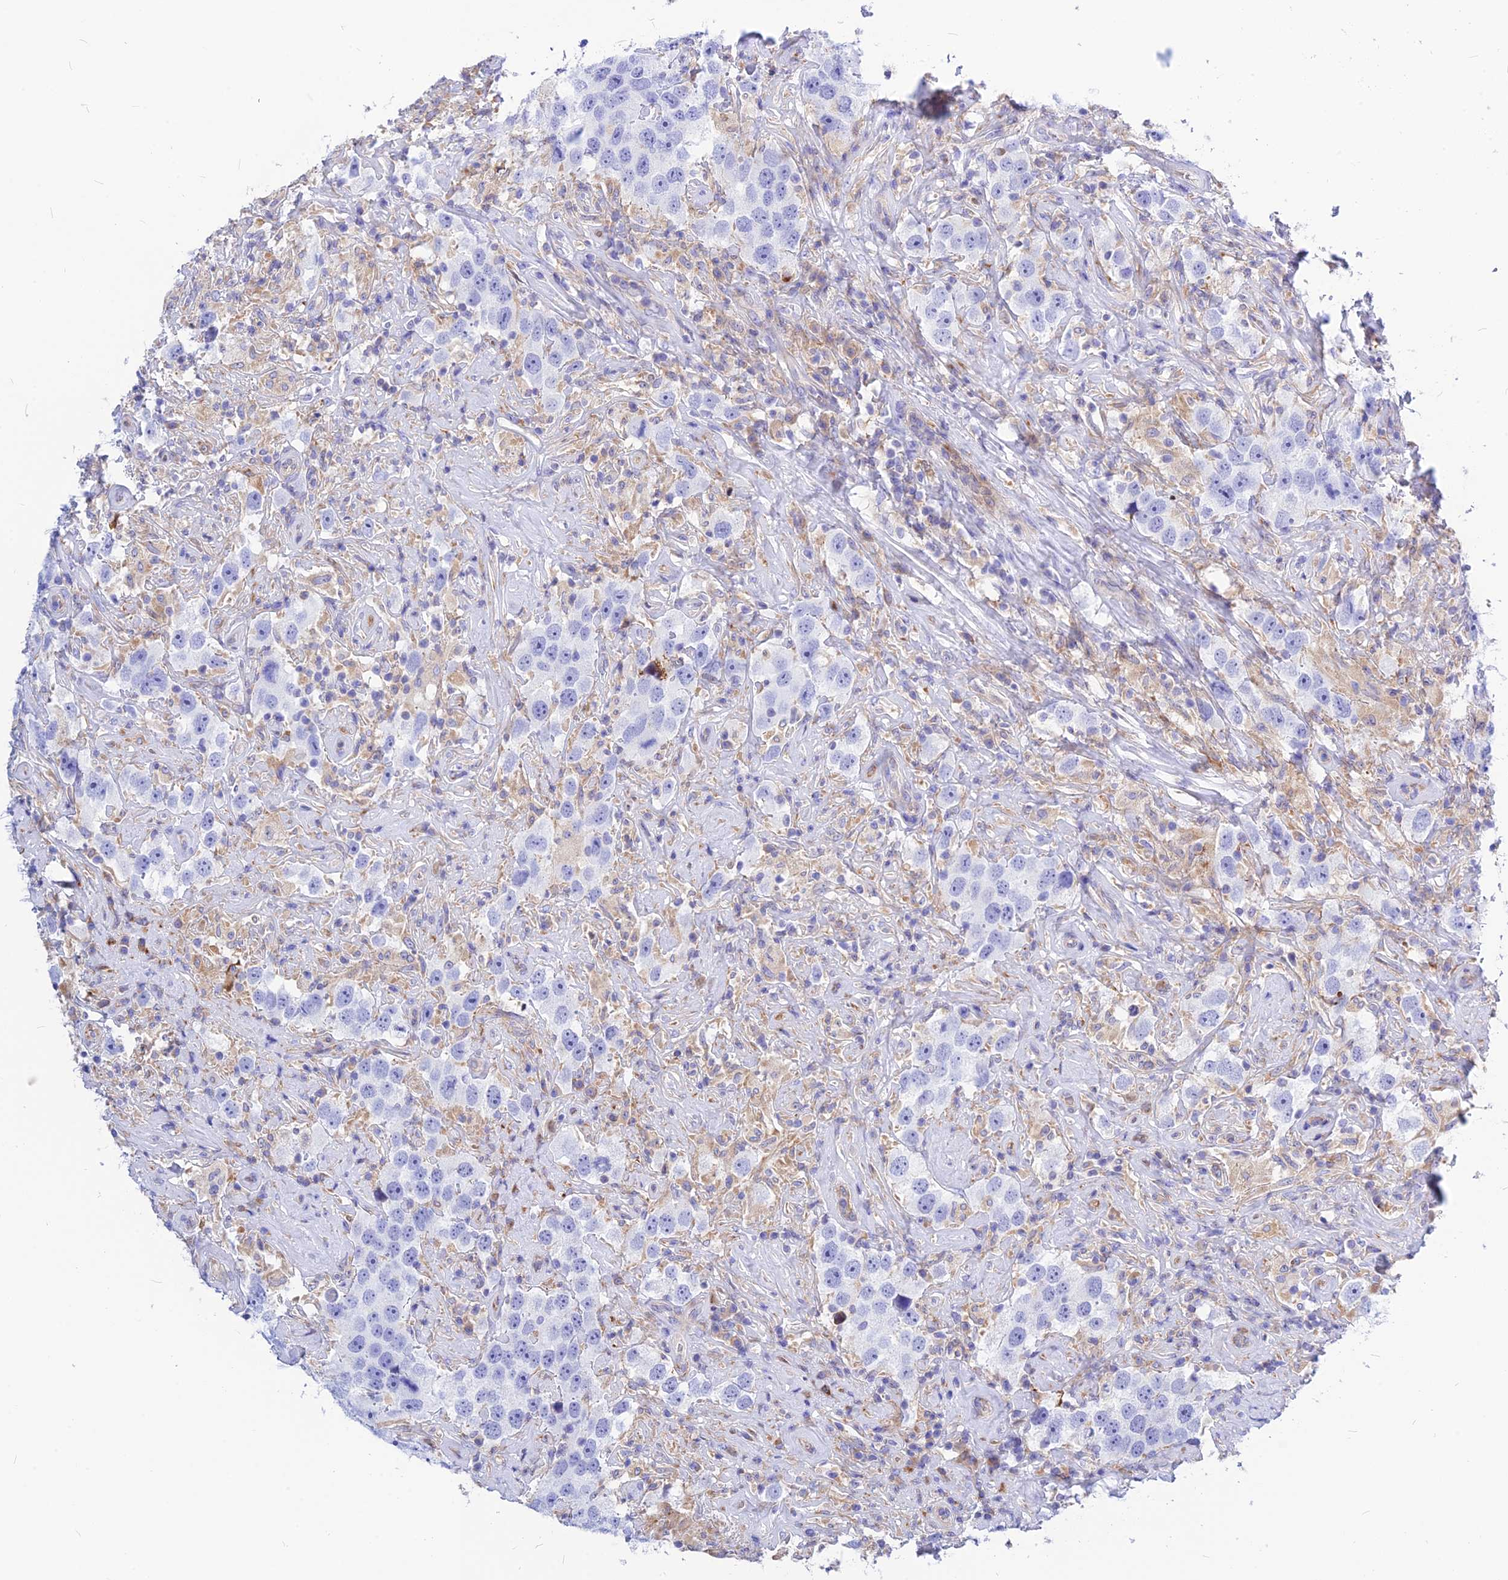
{"staining": {"intensity": "negative", "quantity": "none", "location": "none"}, "tissue": "testis cancer", "cell_type": "Tumor cells", "image_type": "cancer", "snomed": [{"axis": "morphology", "description": "Seminoma, NOS"}, {"axis": "topography", "description": "Testis"}], "caption": "Tumor cells are negative for brown protein staining in seminoma (testis). Nuclei are stained in blue.", "gene": "CNOT6", "patient": {"sex": "male", "age": 49}}